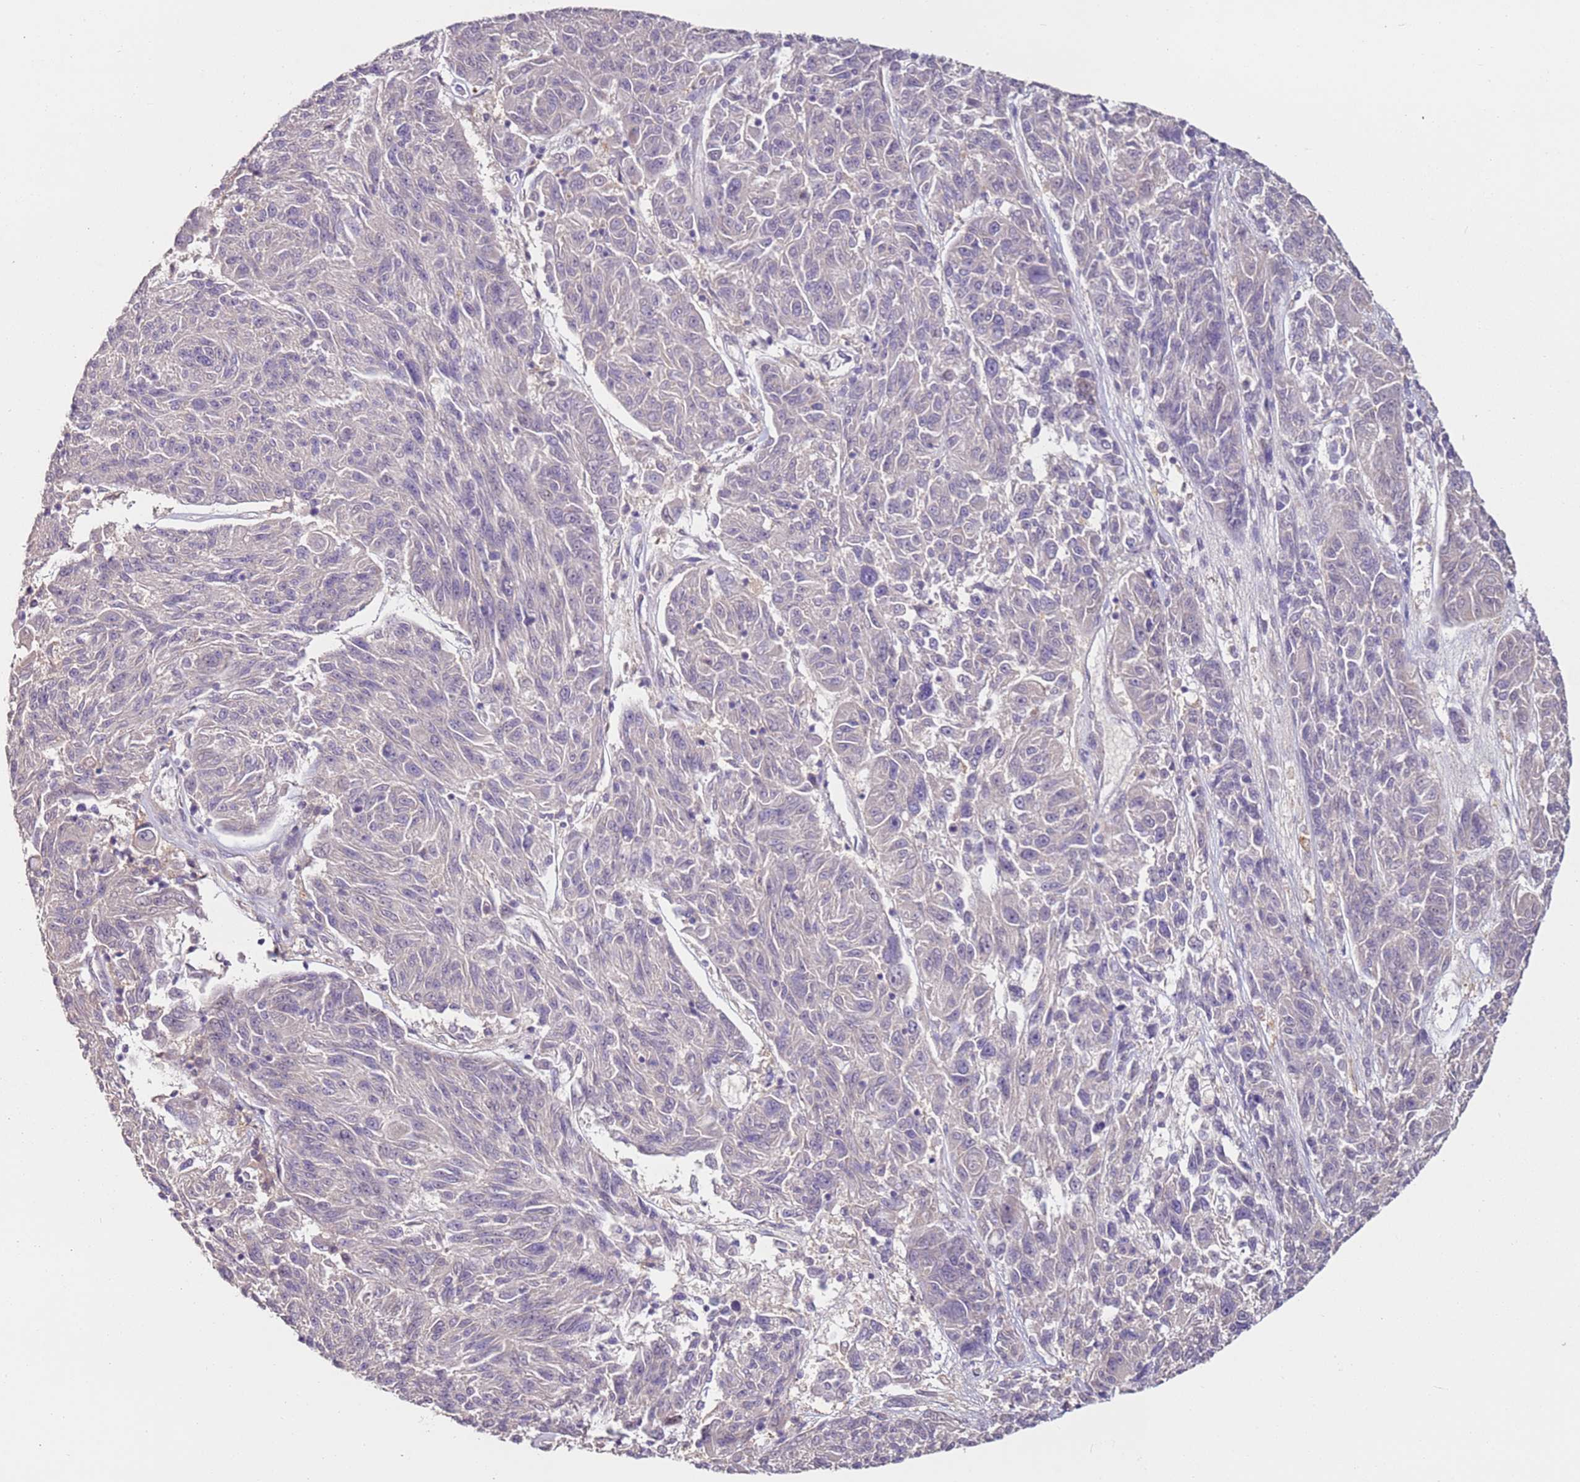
{"staining": {"intensity": "negative", "quantity": "none", "location": "none"}, "tissue": "melanoma", "cell_type": "Tumor cells", "image_type": "cancer", "snomed": [{"axis": "morphology", "description": "Malignant melanoma, NOS"}, {"axis": "topography", "description": "Skin"}], "caption": "Immunohistochemistry image of neoplastic tissue: melanoma stained with DAB exhibits no significant protein positivity in tumor cells. The staining is performed using DAB (3,3'-diaminobenzidine) brown chromogen with nuclei counter-stained in using hematoxylin.", "gene": "MDH1", "patient": {"sex": "male", "age": 53}}